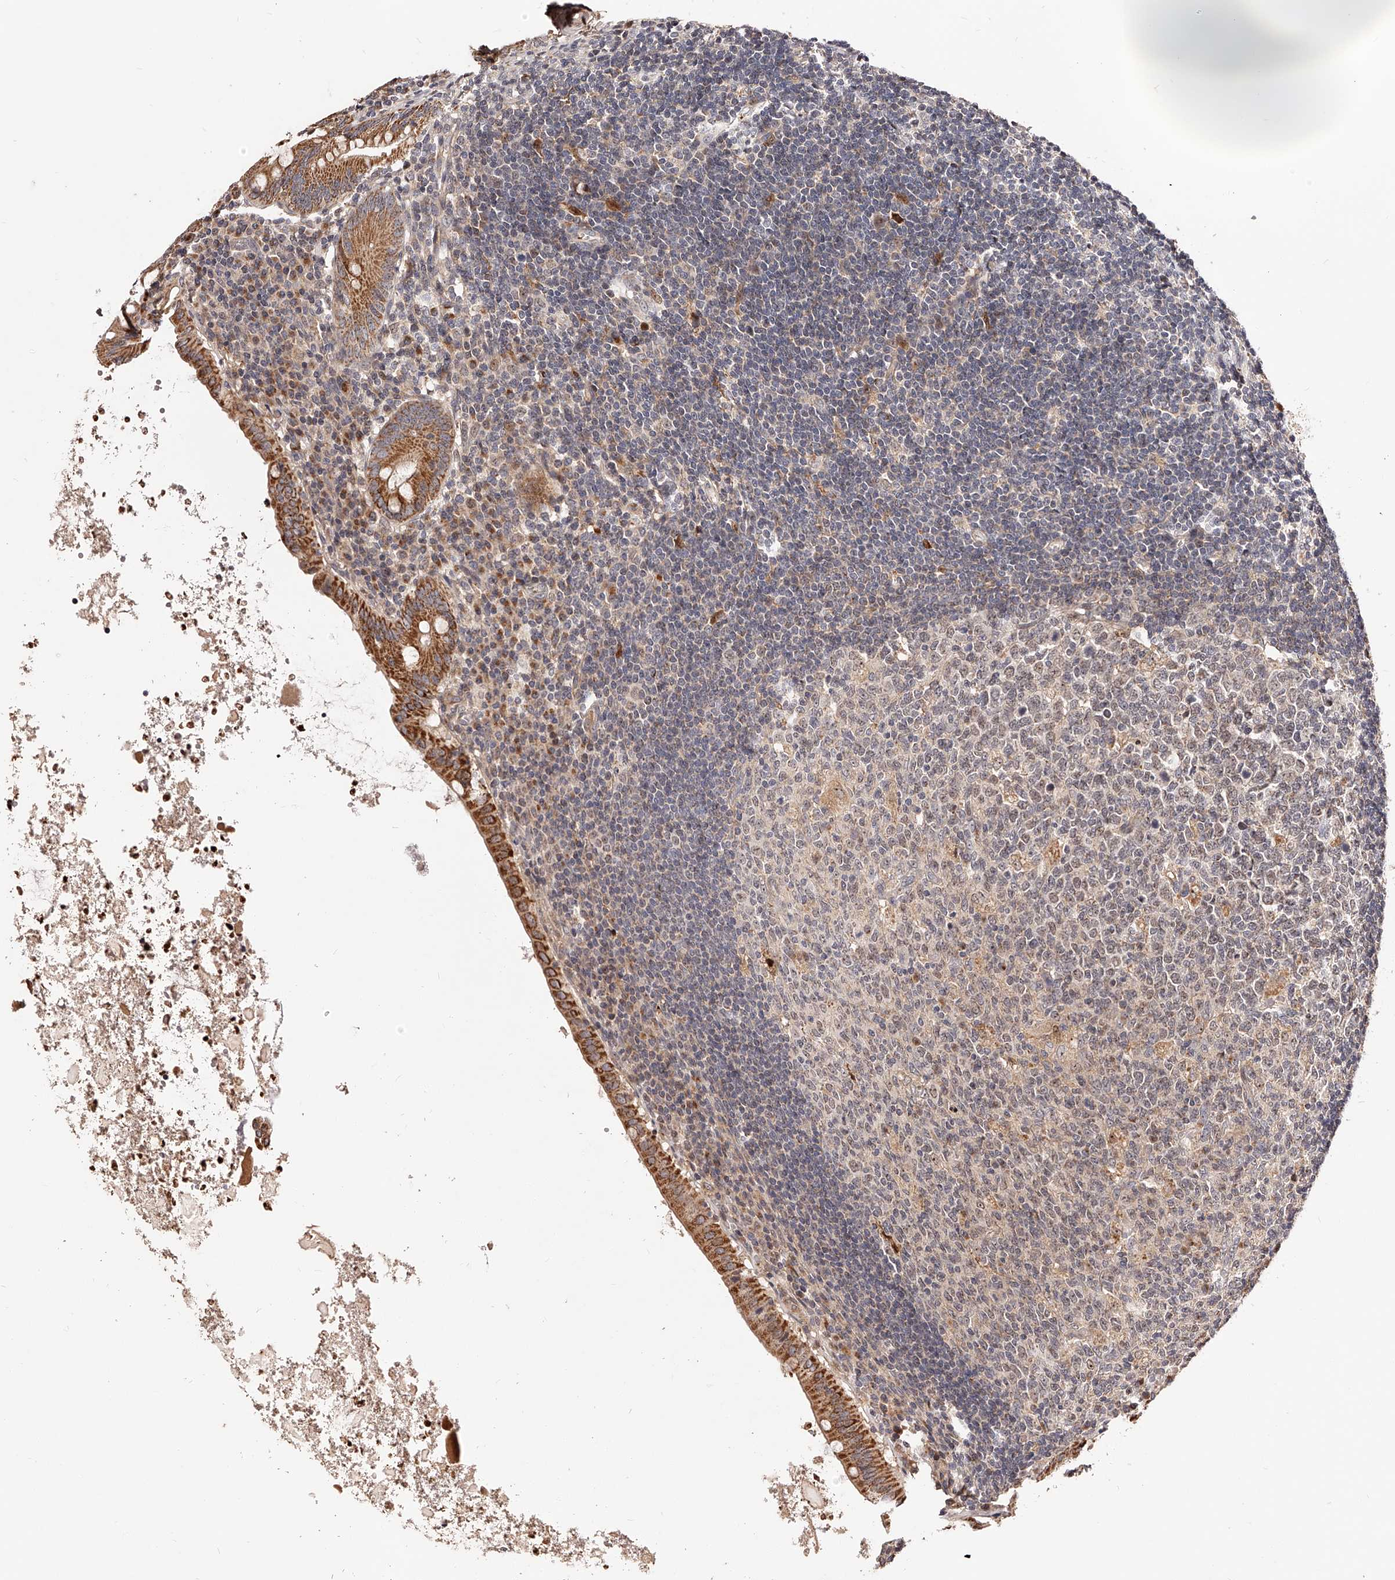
{"staining": {"intensity": "moderate", "quantity": ">75%", "location": "cytoplasmic/membranous"}, "tissue": "appendix", "cell_type": "Glandular cells", "image_type": "normal", "snomed": [{"axis": "morphology", "description": "Normal tissue, NOS"}, {"axis": "topography", "description": "Appendix"}], "caption": "Normal appendix exhibits moderate cytoplasmic/membranous expression in about >75% of glandular cells.", "gene": "ZNF502", "patient": {"sex": "female", "age": 54}}